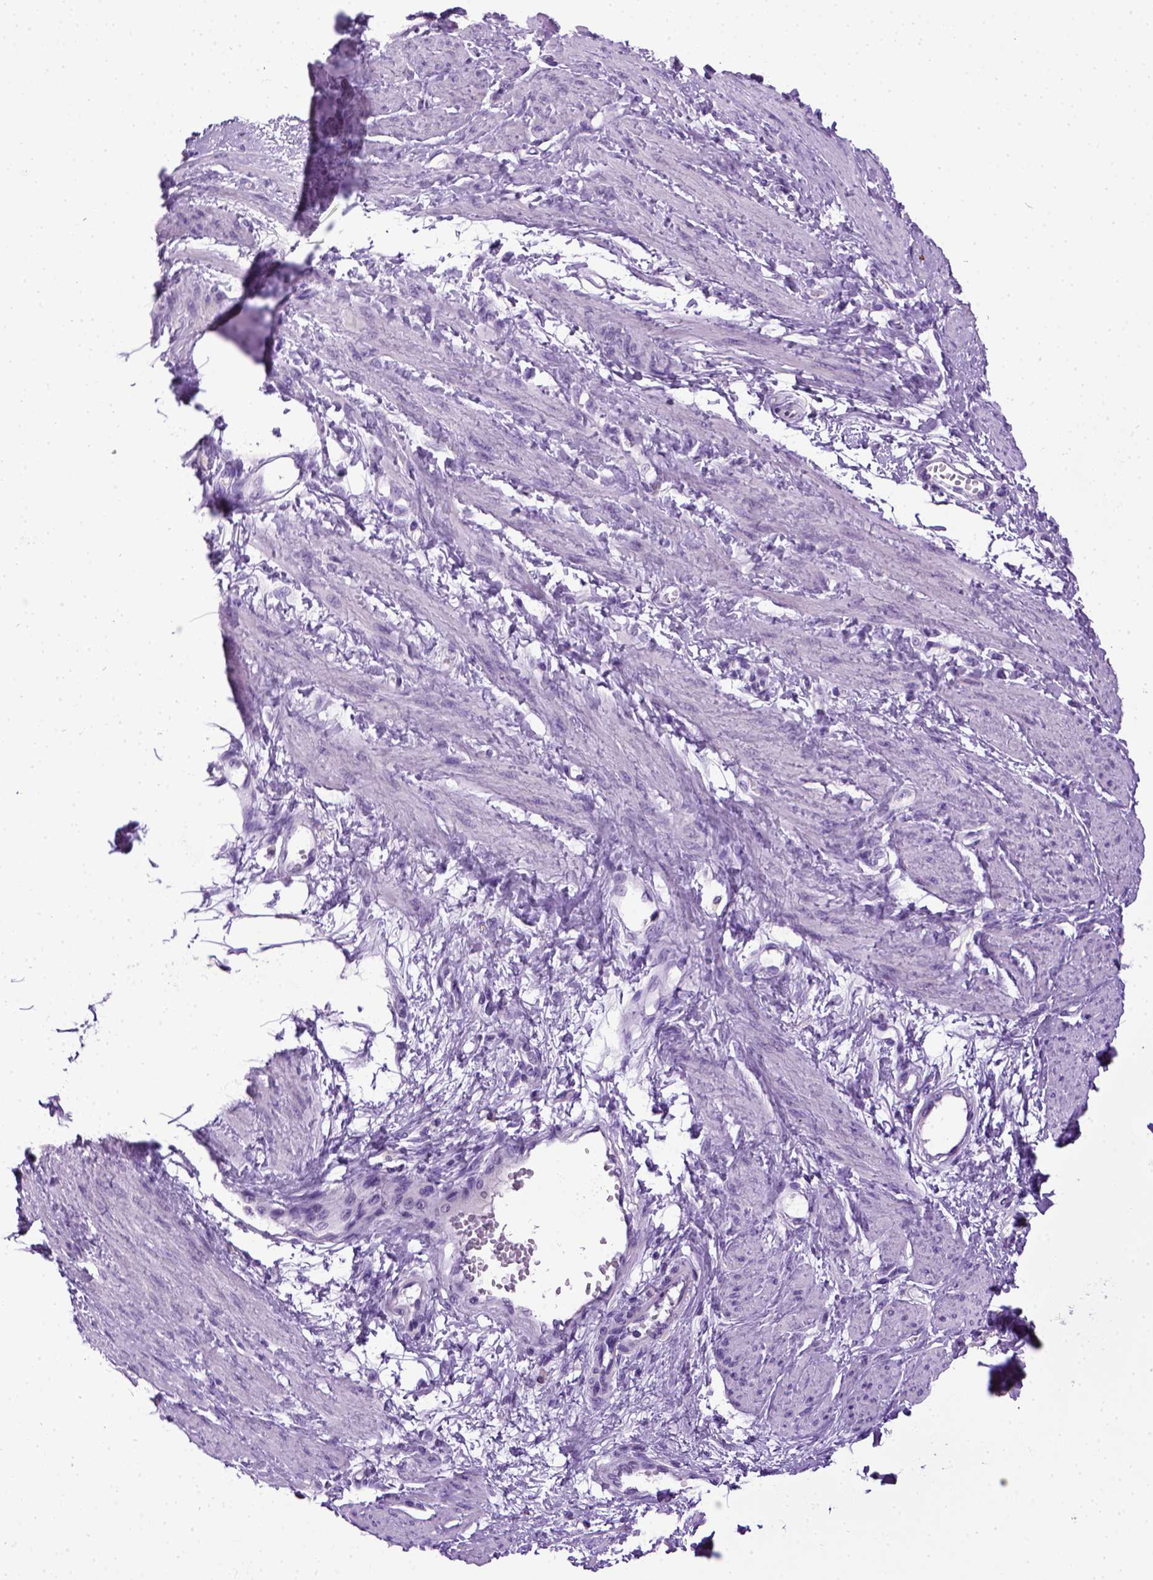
{"staining": {"intensity": "negative", "quantity": "none", "location": "none"}, "tissue": "smooth muscle", "cell_type": "Smooth muscle cells", "image_type": "normal", "snomed": [{"axis": "morphology", "description": "Normal tissue, NOS"}, {"axis": "topography", "description": "Smooth muscle"}, {"axis": "topography", "description": "Uterus"}], "caption": "High power microscopy photomicrograph of an immunohistochemistry (IHC) histopathology image of benign smooth muscle, revealing no significant staining in smooth muscle cells. (DAB (3,3'-diaminobenzidine) immunohistochemistry (IHC) with hematoxylin counter stain).", "gene": "CDH1", "patient": {"sex": "female", "age": 39}}